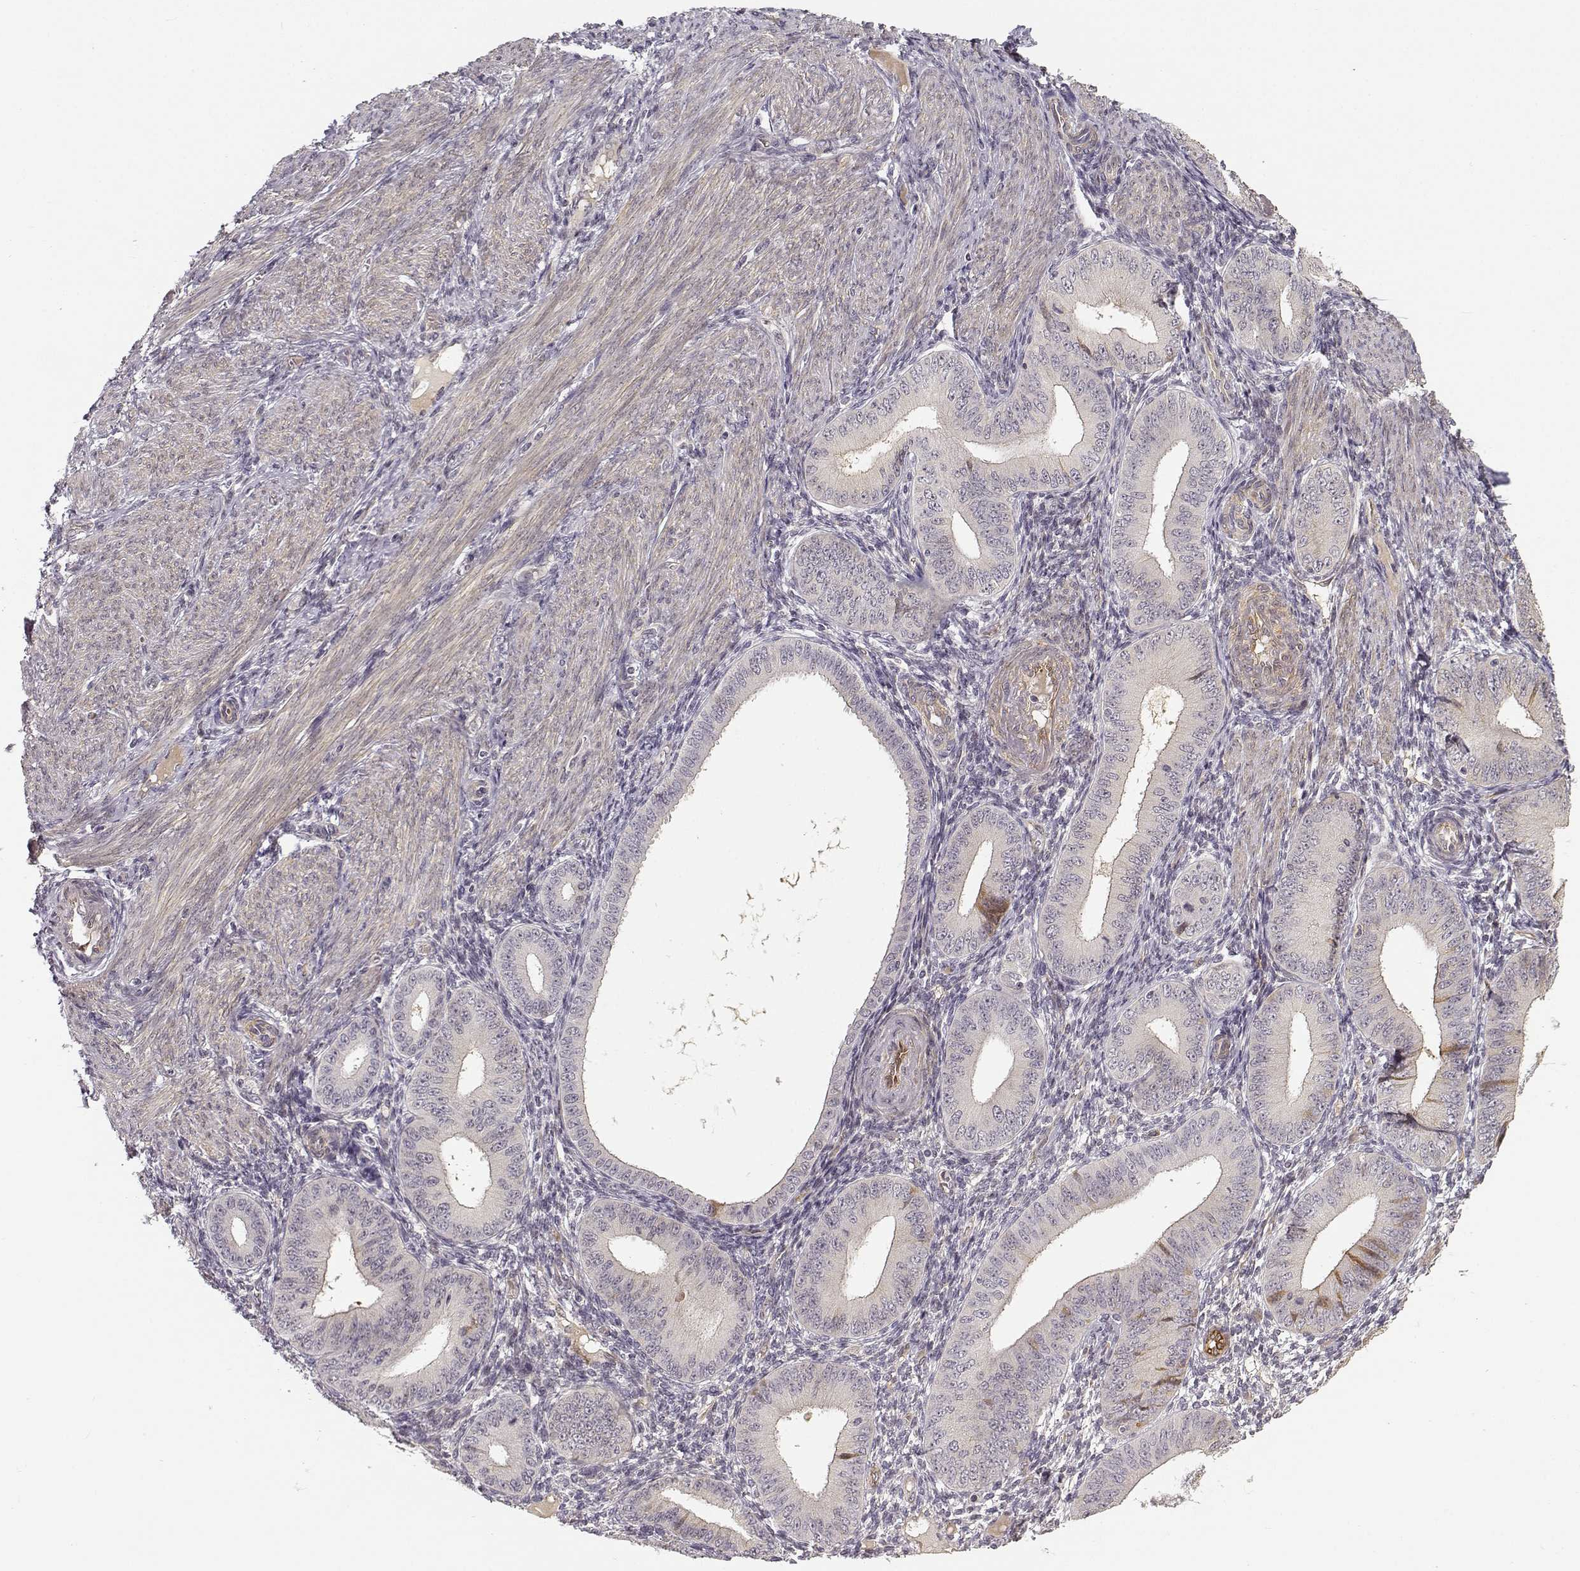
{"staining": {"intensity": "negative", "quantity": "none", "location": "none"}, "tissue": "endometrium", "cell_type": "Cells in endometrial stroma", "image_type": "normal", "snomed": [{"axis": "morphology", "description": "Normal tissue, NOS"}, {"axis": "topography", "description": "Endometrium"}], "caption": "Immunohistochemistry (IHC) histopathology image of normal endometrium: endometrium stained with DAB exhibits no significant protein staining in cells in endometrial stroma.", "gene": "RGS9BP", "patient": {"sex": "female", "age": 39}}